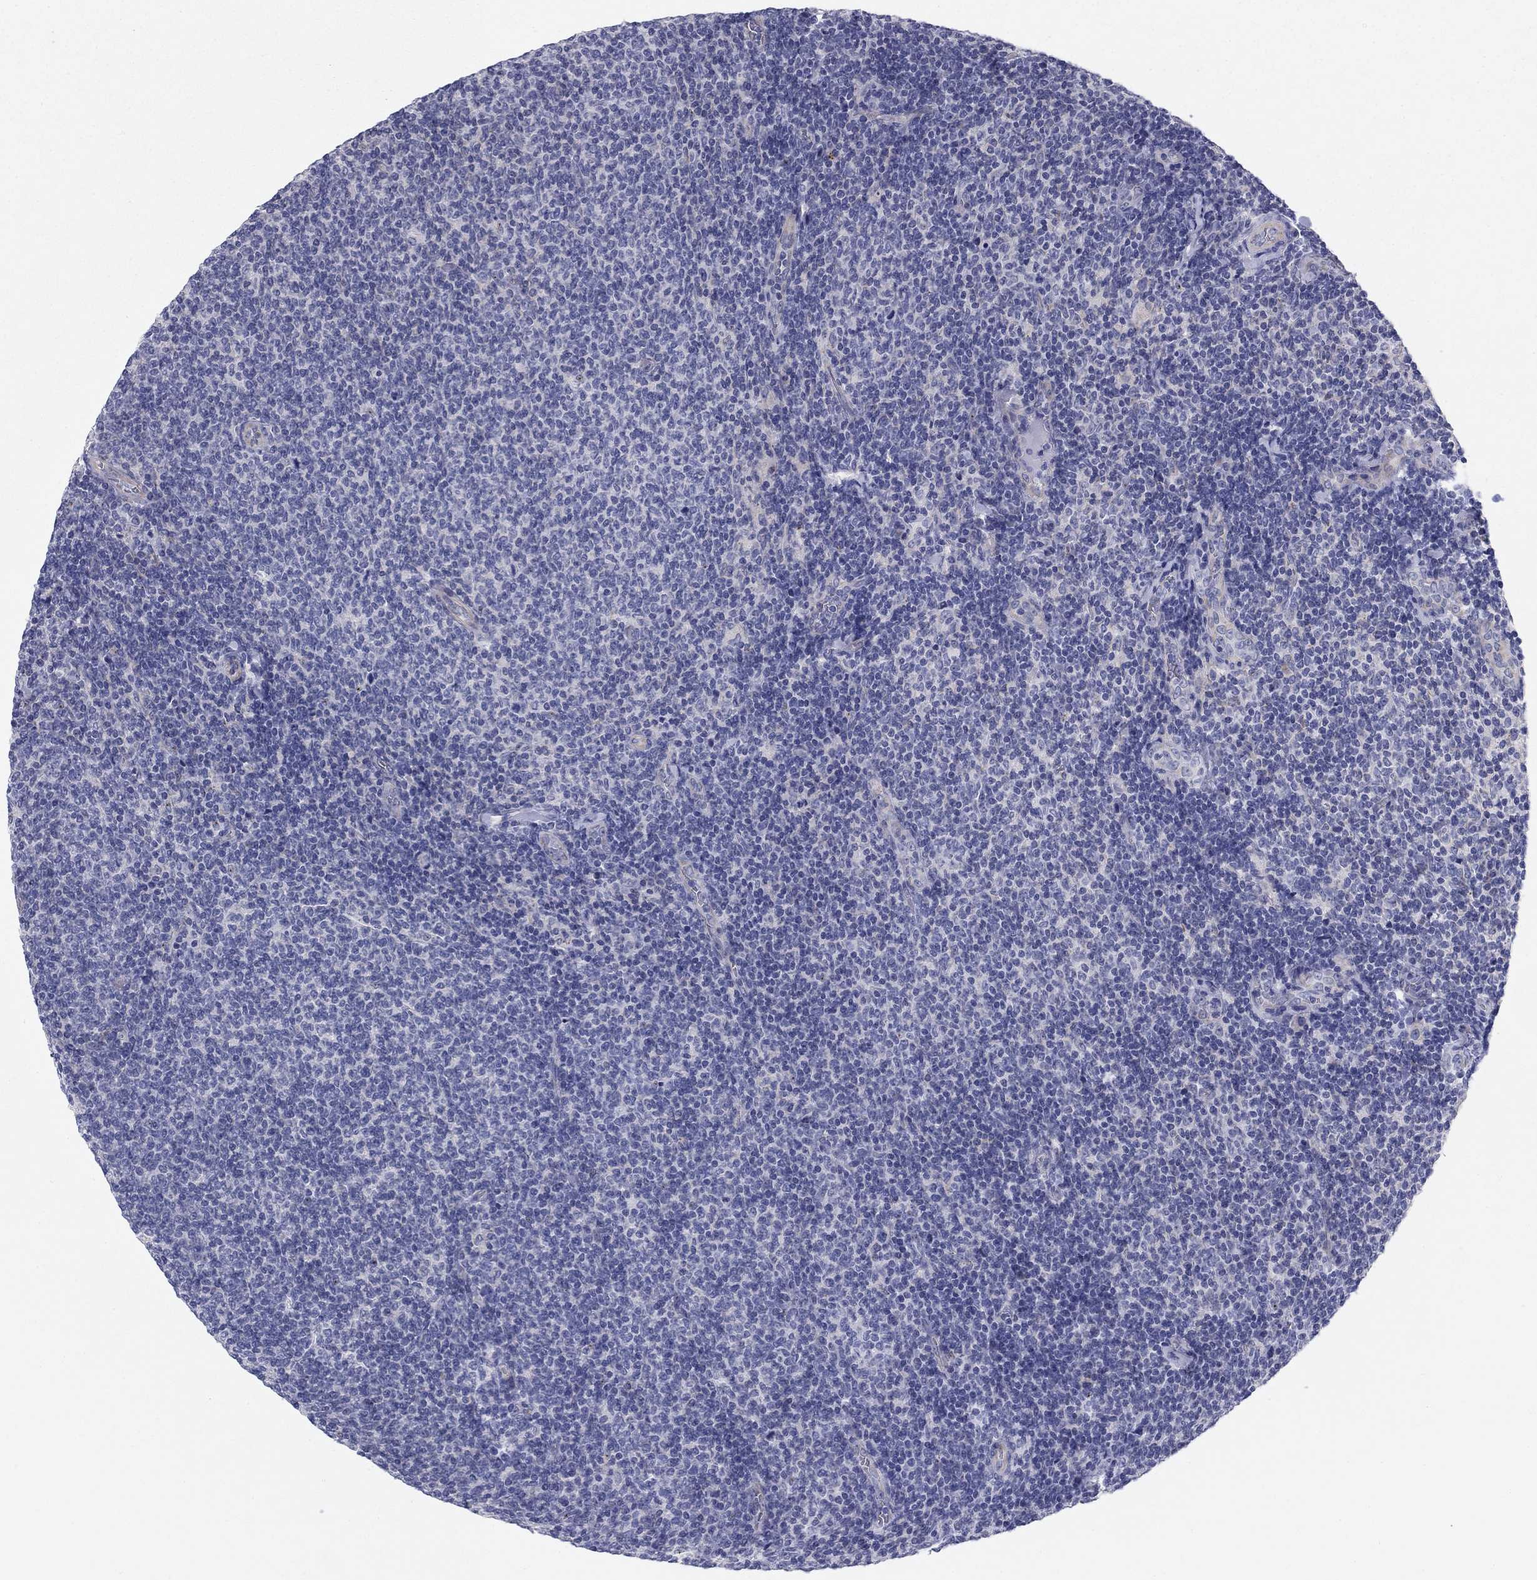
{"staining": {"intensity": "negative", "quantity": "none", "location": "none"}, "tissue": "lymphoma", "cell_type": "Tumor cells", "image_type": "cancer", "snomed": [{"axis": "morphology", "description": "Malignant lymphoma, non-Hodgkin's type, Low grade"}, {"axis": "topography", "description": "Lymph node"}], "caption": "The image shows no significant positivity in tumor cells of lymphoma. The staining was performed using DAB (3,3'-diaminobenzidine) to visualize the protein expression in brown, while the nuclei were stained in blue with hematoxylin (Magnification: 20x).", "gene": "SEPTIN3", "patient": {"sex": "male", "age": 52}}